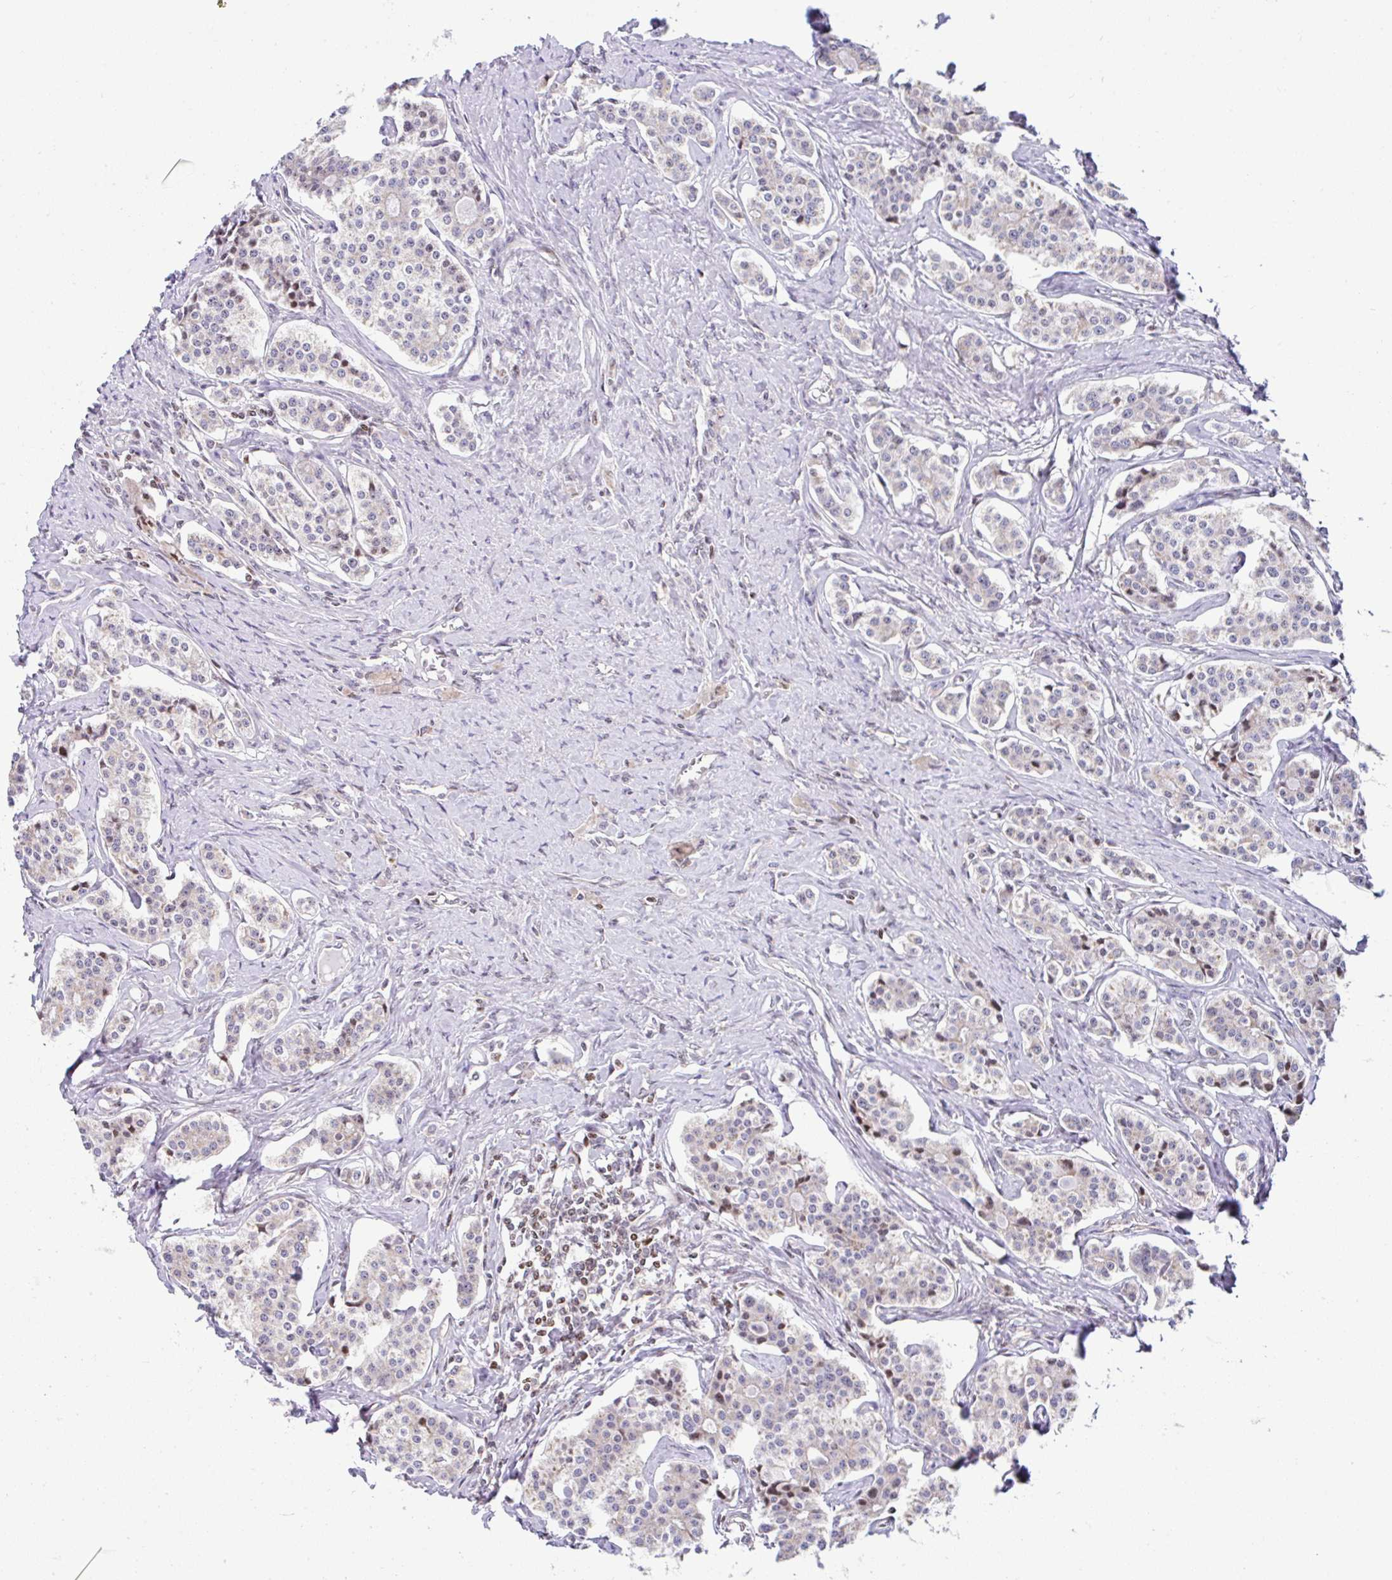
{"staining": {"intensity": "negative", "quantity": "none", "location": "none"}, "tissue": "carcinoid", "cell_type": "Tumor cells", "image_type": "cancer", "snomed": [{"axis": "morphology", "description": "Carcinoid, malignant, NOS"}, {"axis": "topography", "description": "Small intestine"}], "caption": "Tumor cells are negative for protein expression in human malignant carcinoid.", "gene": "FIGNL1", "patient": {"sex": "male", "age": 63}}